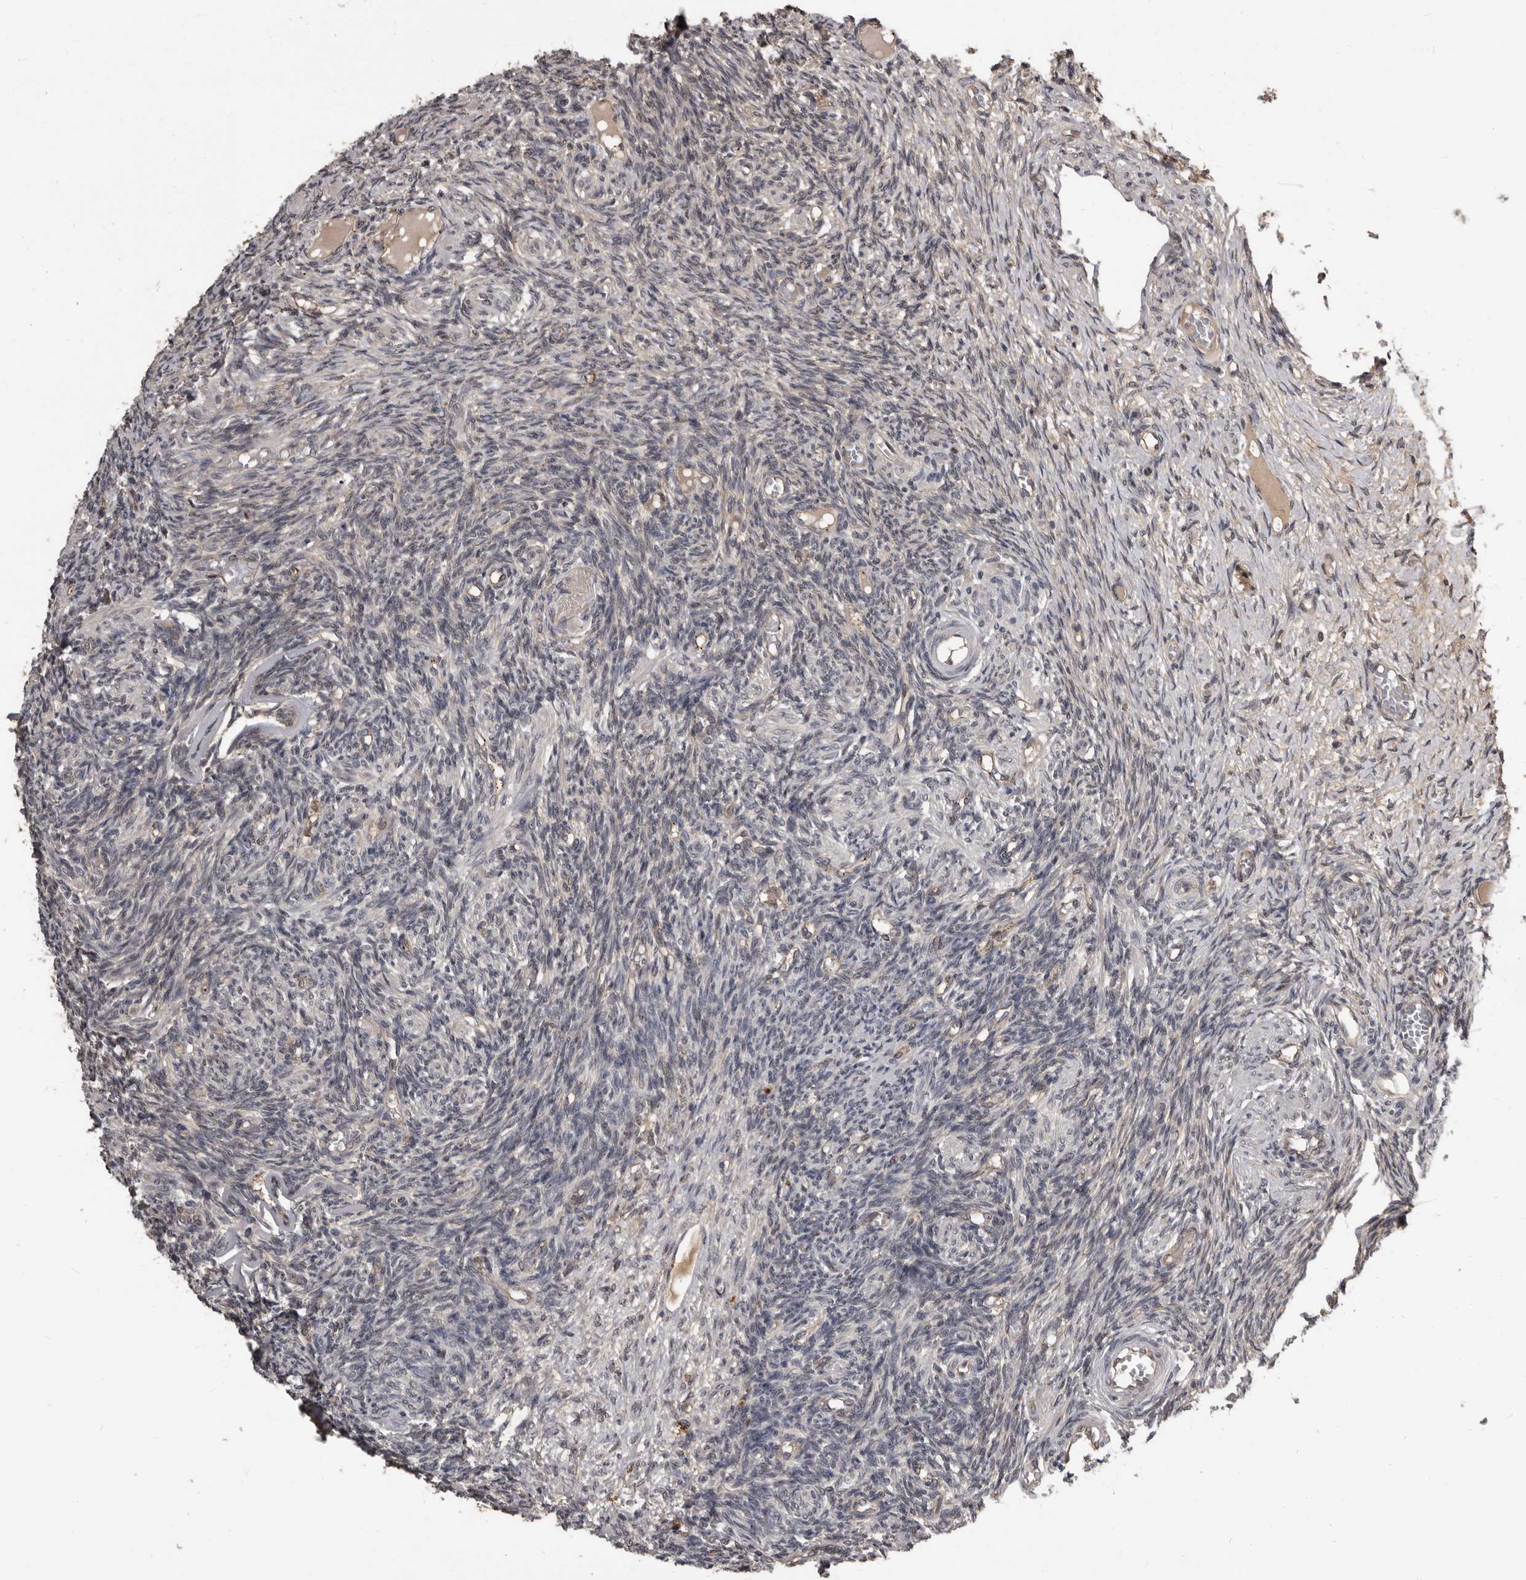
{"staining": {"intensity": "negative", "quantity": "none", "location": "none"}, "tissue": "ovary", "cell_type": "Ovarian stroma cells", "image_type": "normal", "snomed": [{"axis": "morphology", "description": "Normal tissue, NOS"}, {"axis": "topography", "description": "Ovary"}], "caption": "The photomicrograph displays no staining of ovarian stroma cells in unremarkable ovary. (DAB (3,3'-diaminobenzidine) immunohistochemistry (IHC) visualized using brightfield microscopy, high magnification).", "gene": "AHR", "patient": {"sex": "female", "age": 27}}